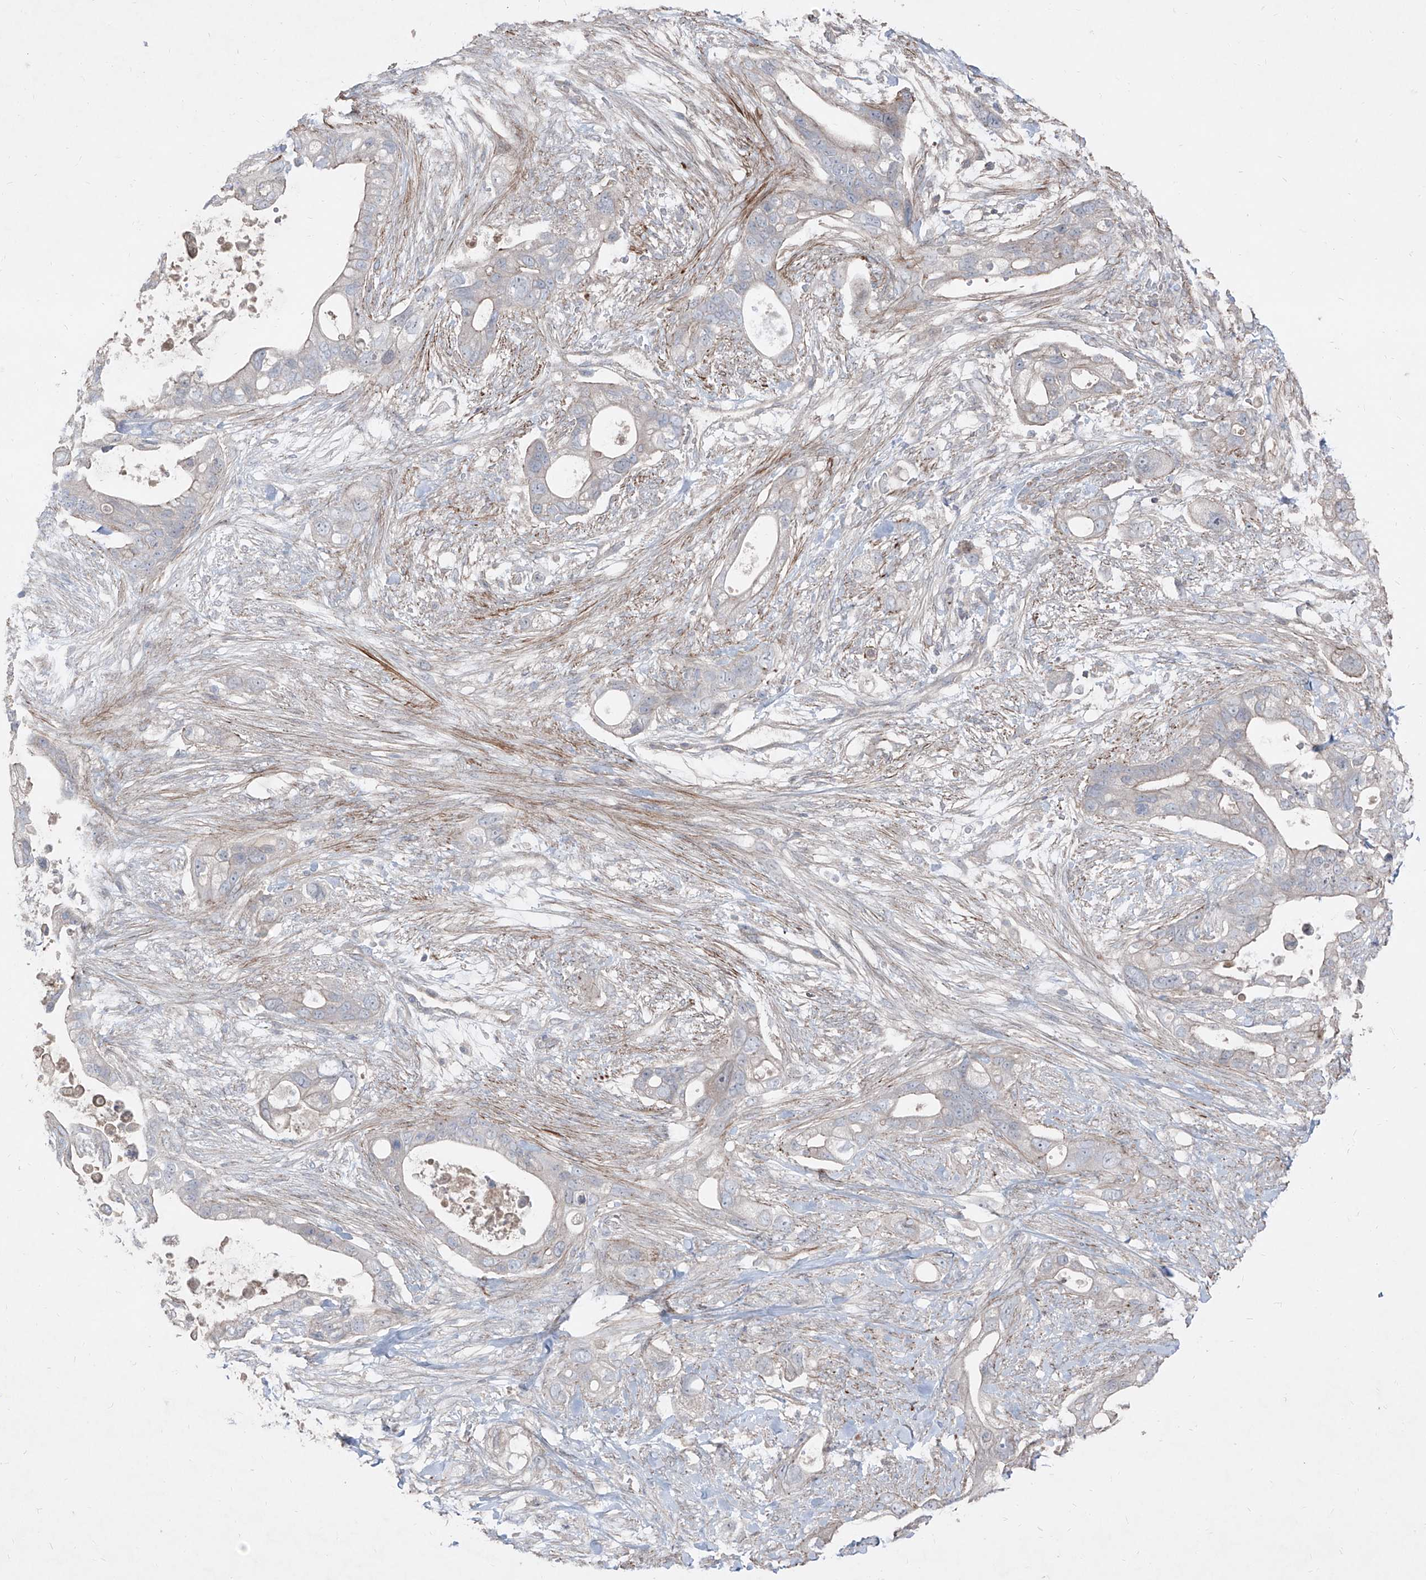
{"staining": {"intensity": "negative", "quantity": "none", "location": "none"}, "tissue": "pancreatic cancer", "cell_type": "Tumor cells", "image_type": "cancer", "snomed": [{"axis": "morphology", "description": "Adenocarcinoma, NOS"}, {"axis": "topography", "description": "Pancreas"}], "caption": "This histopathology image is of pancreatic cancer stained with IHC to label a protein in brown with the nuclei are counter-stained blue. There is no positivity in tumor cells.", "gene": "UFD1", "patient": {"sex": "male", "age": 53}}